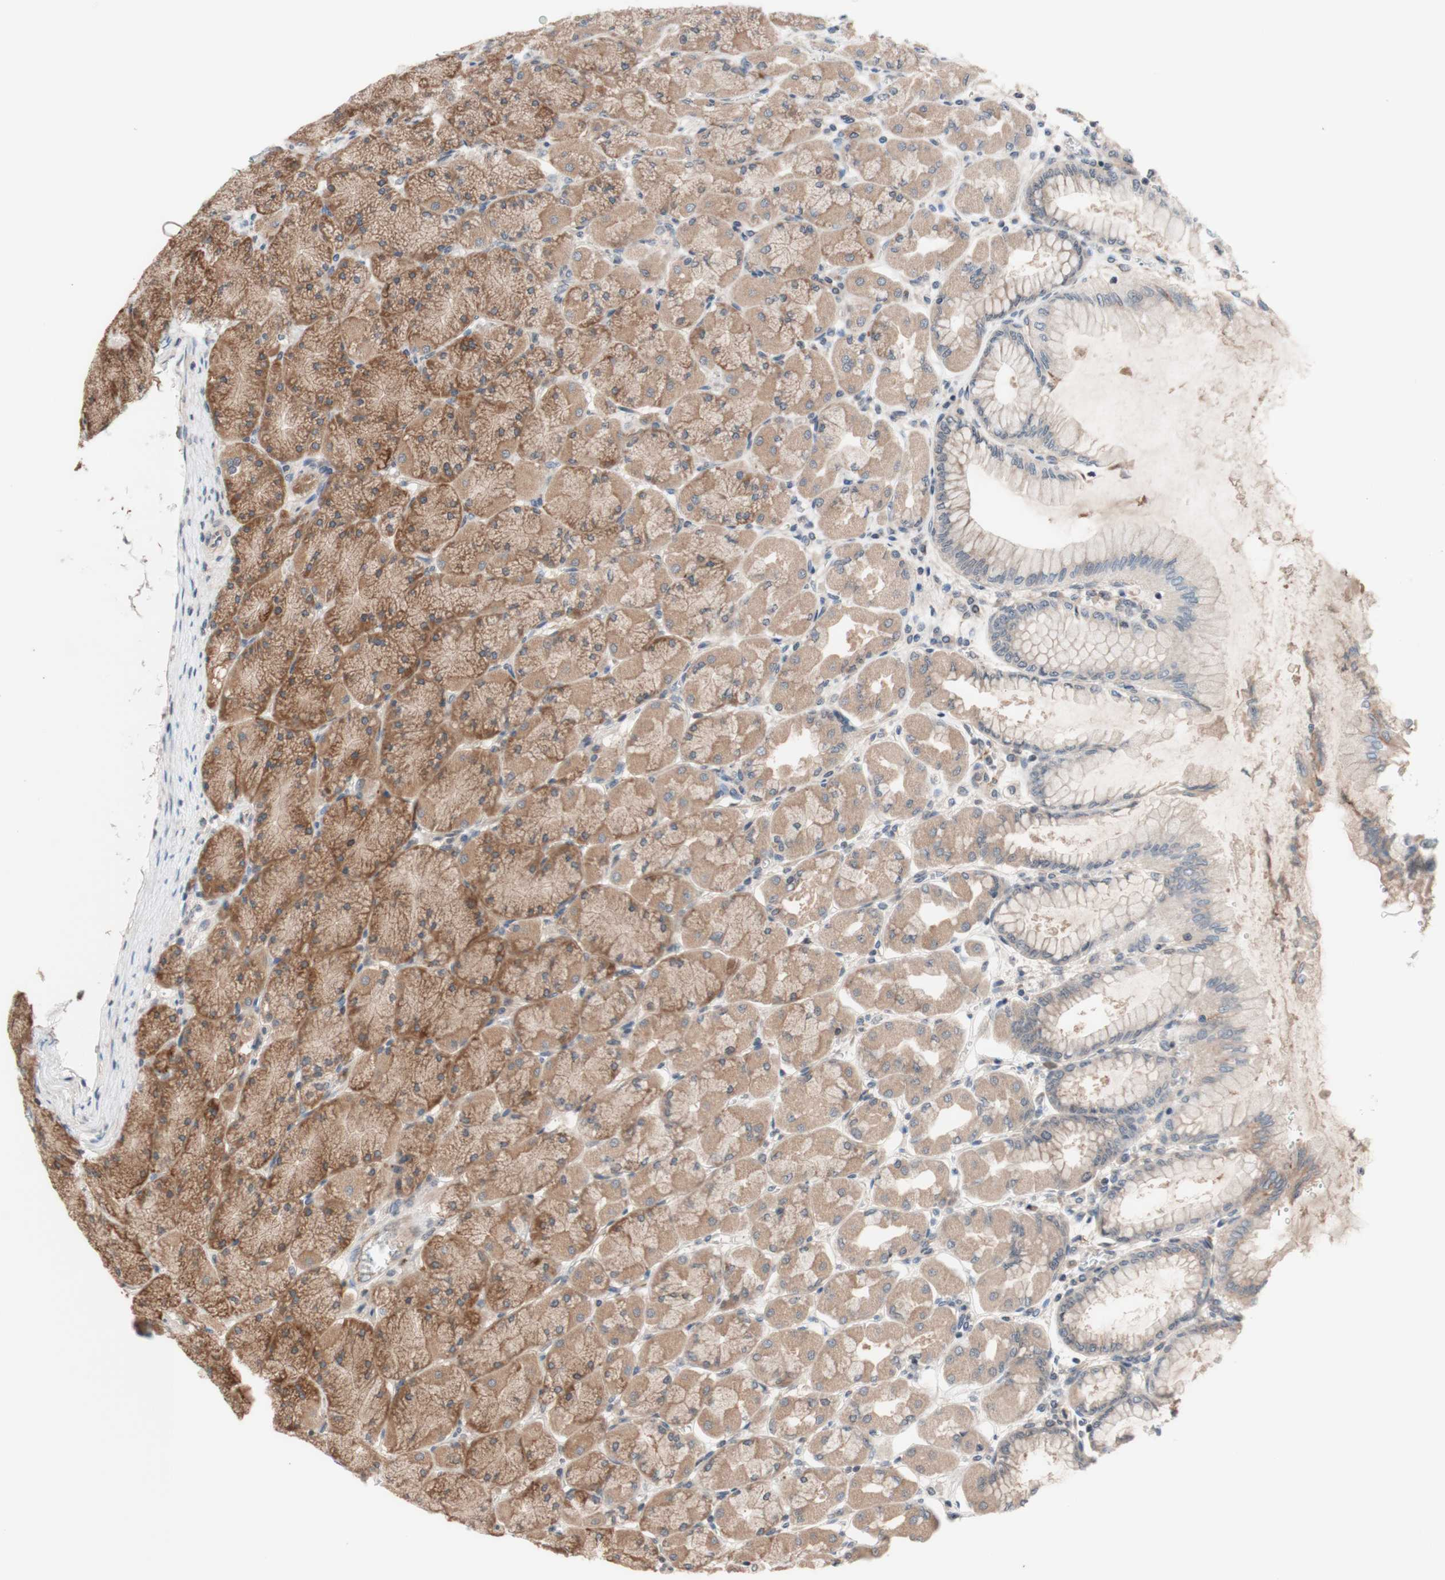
{"staining": {"intensity": "moderate", "quantity": ">75%", "location": "cytoplasmic/membranous,nuclear"}, "tissue": "stomach", "cell_type": "Glandular cells", "image_type": "normal", "snomed": [{"axis": "morphology", "description": "Normal tissue, NOS"}, {"axis": "topography", "description": "Stomach, upper"}], "caption": "Glandular cells display moderate cytoplasmic/membranous,nuclear positivity in about >75% of cells in unremarkable stomach.", "gene": "CD55", "patient": {"sex": "female", "age": 56}}